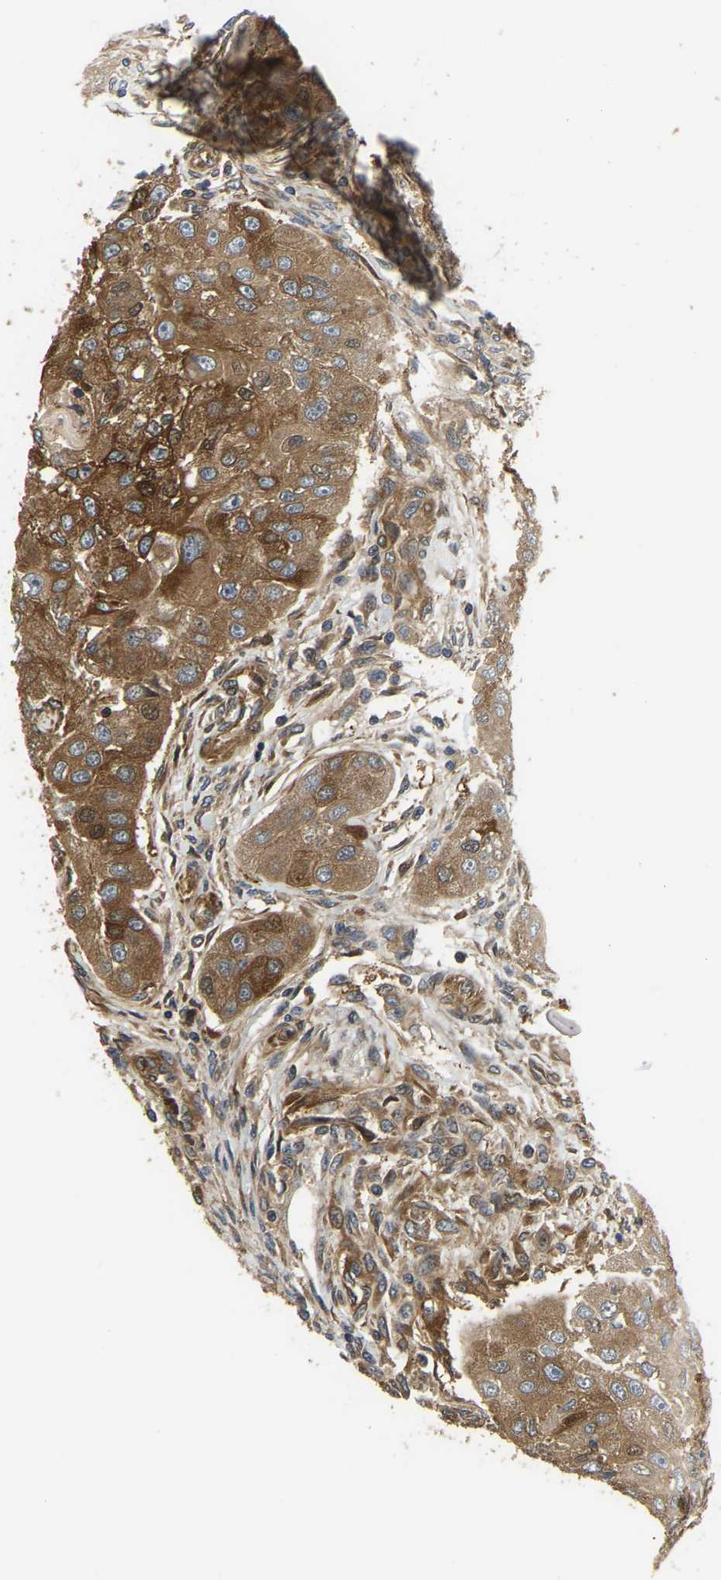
{"staining": {"intensity": "strong", "quantity": ">75%", "location": "cytoplasmic/membranous"}, "tissue": "head and neck cancer", "cell_type": "Tumor cells", "image_type": "cancer", "snomed": [{"axis": "morphology", "description": "Normal tissue, NOS"}, {"axis": "morphology", "description": "Squamous cell carcinoma, NOS"}, {"axis": "topography", "description": "Skeletal muscle"}, {"axis": "topography", "description": "Head-Neck"}], "caption": "Strong cytoplasmic/membranous positivity for a protein is identified in about >75% of tumor cells of head and neck cancer (squamous cell carcinoma) using immunohistochemistry (IHC).", "gene": "GARS1", "patient": {"sex": "male", "age": 51}}